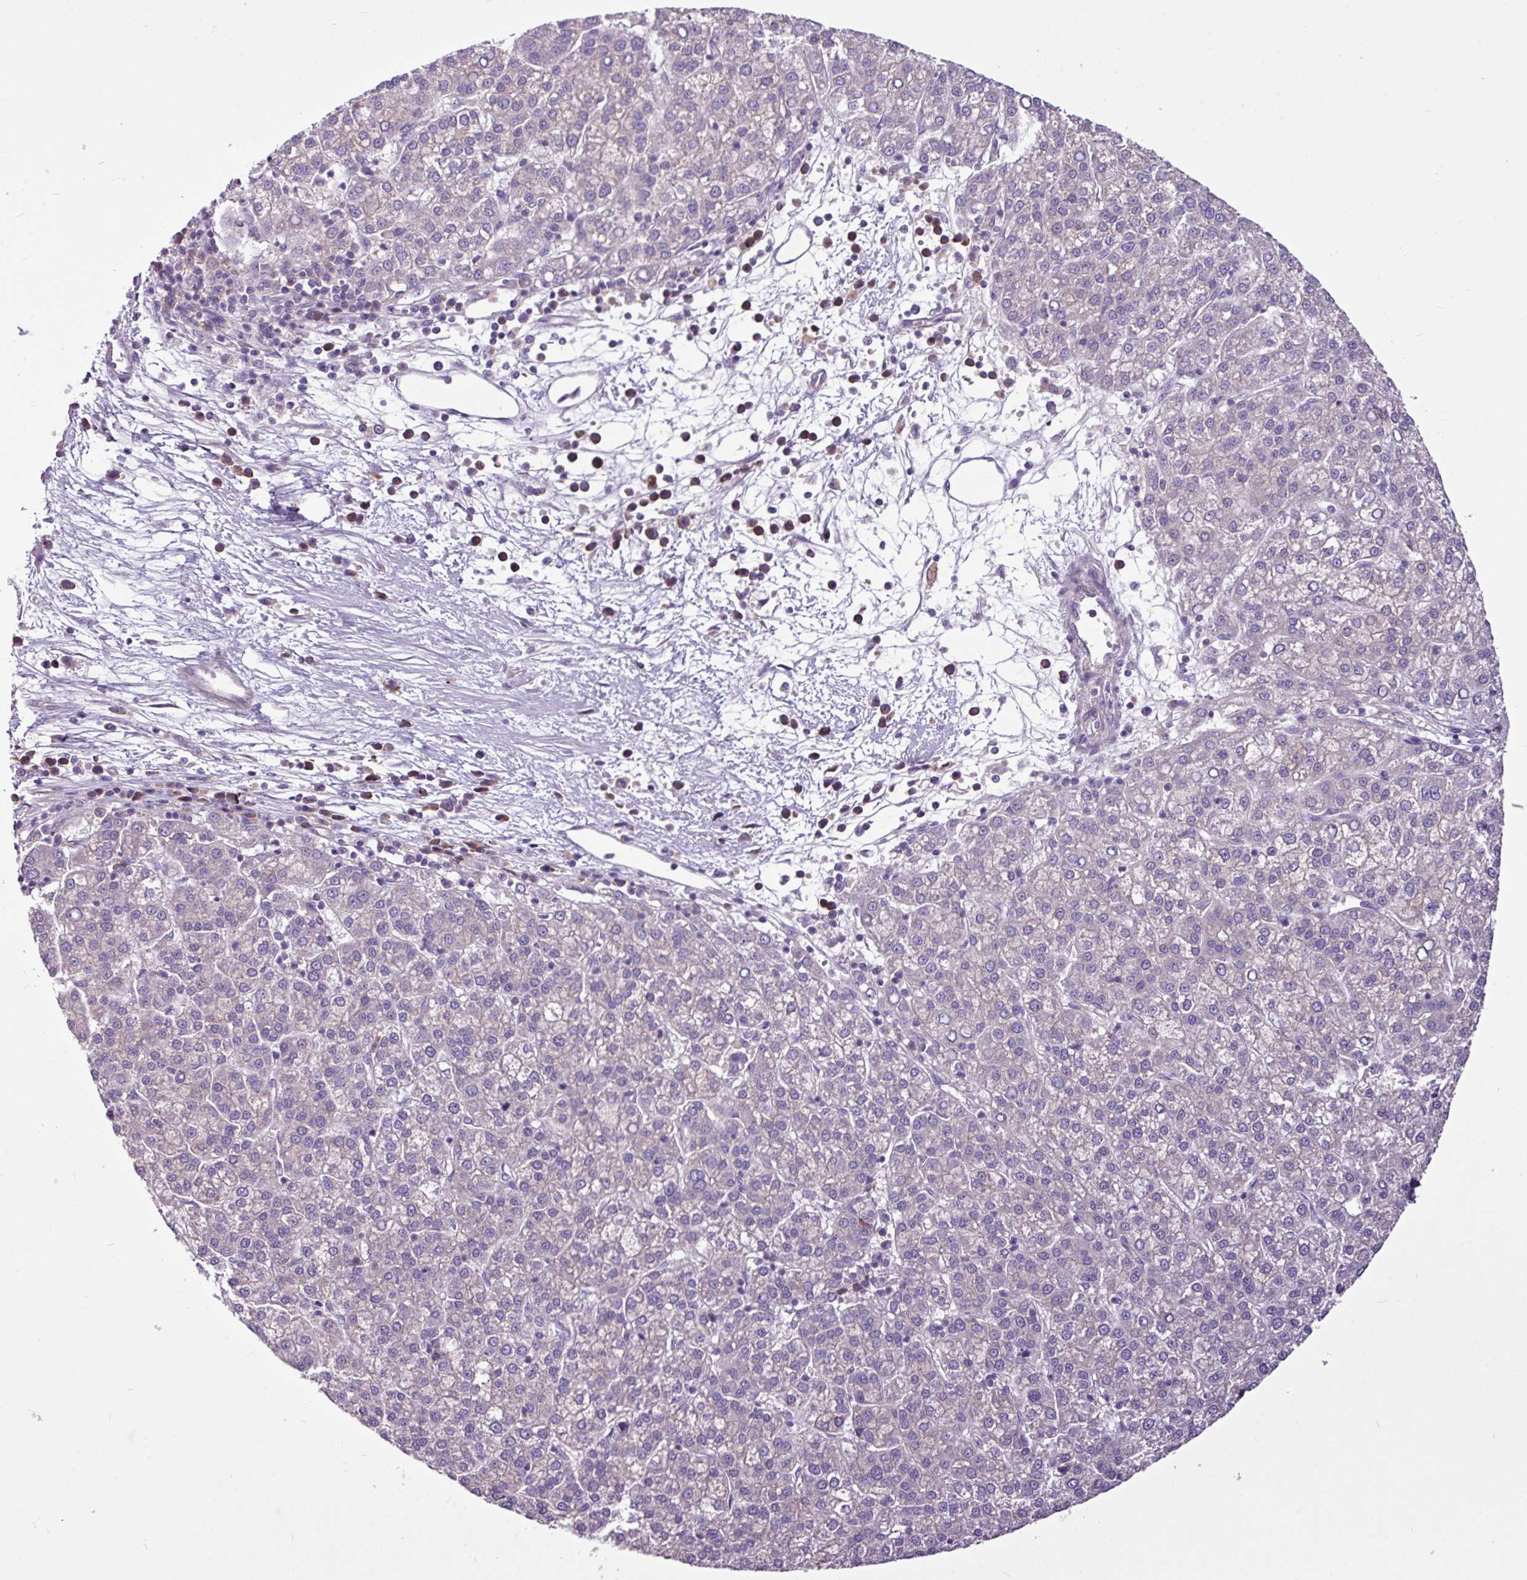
{"staining": {"intensity": "negative", "quantity": "none", "location": "none"}, "tissue": "liver cancer", "cell_type": "Tumor cells", "image_type": "cancer", "snomed": [{"axis": "morphology", "description": "Carcinoma, Hepatocellular, NOS"}, {"axis": "topography", "description": "Liver"}], "caption": "Tumor cells show no significant expression in liver hepatocellular carcinoma.", "gene": "MROH2A", "patient": {"sex": "female", "age": 58}}